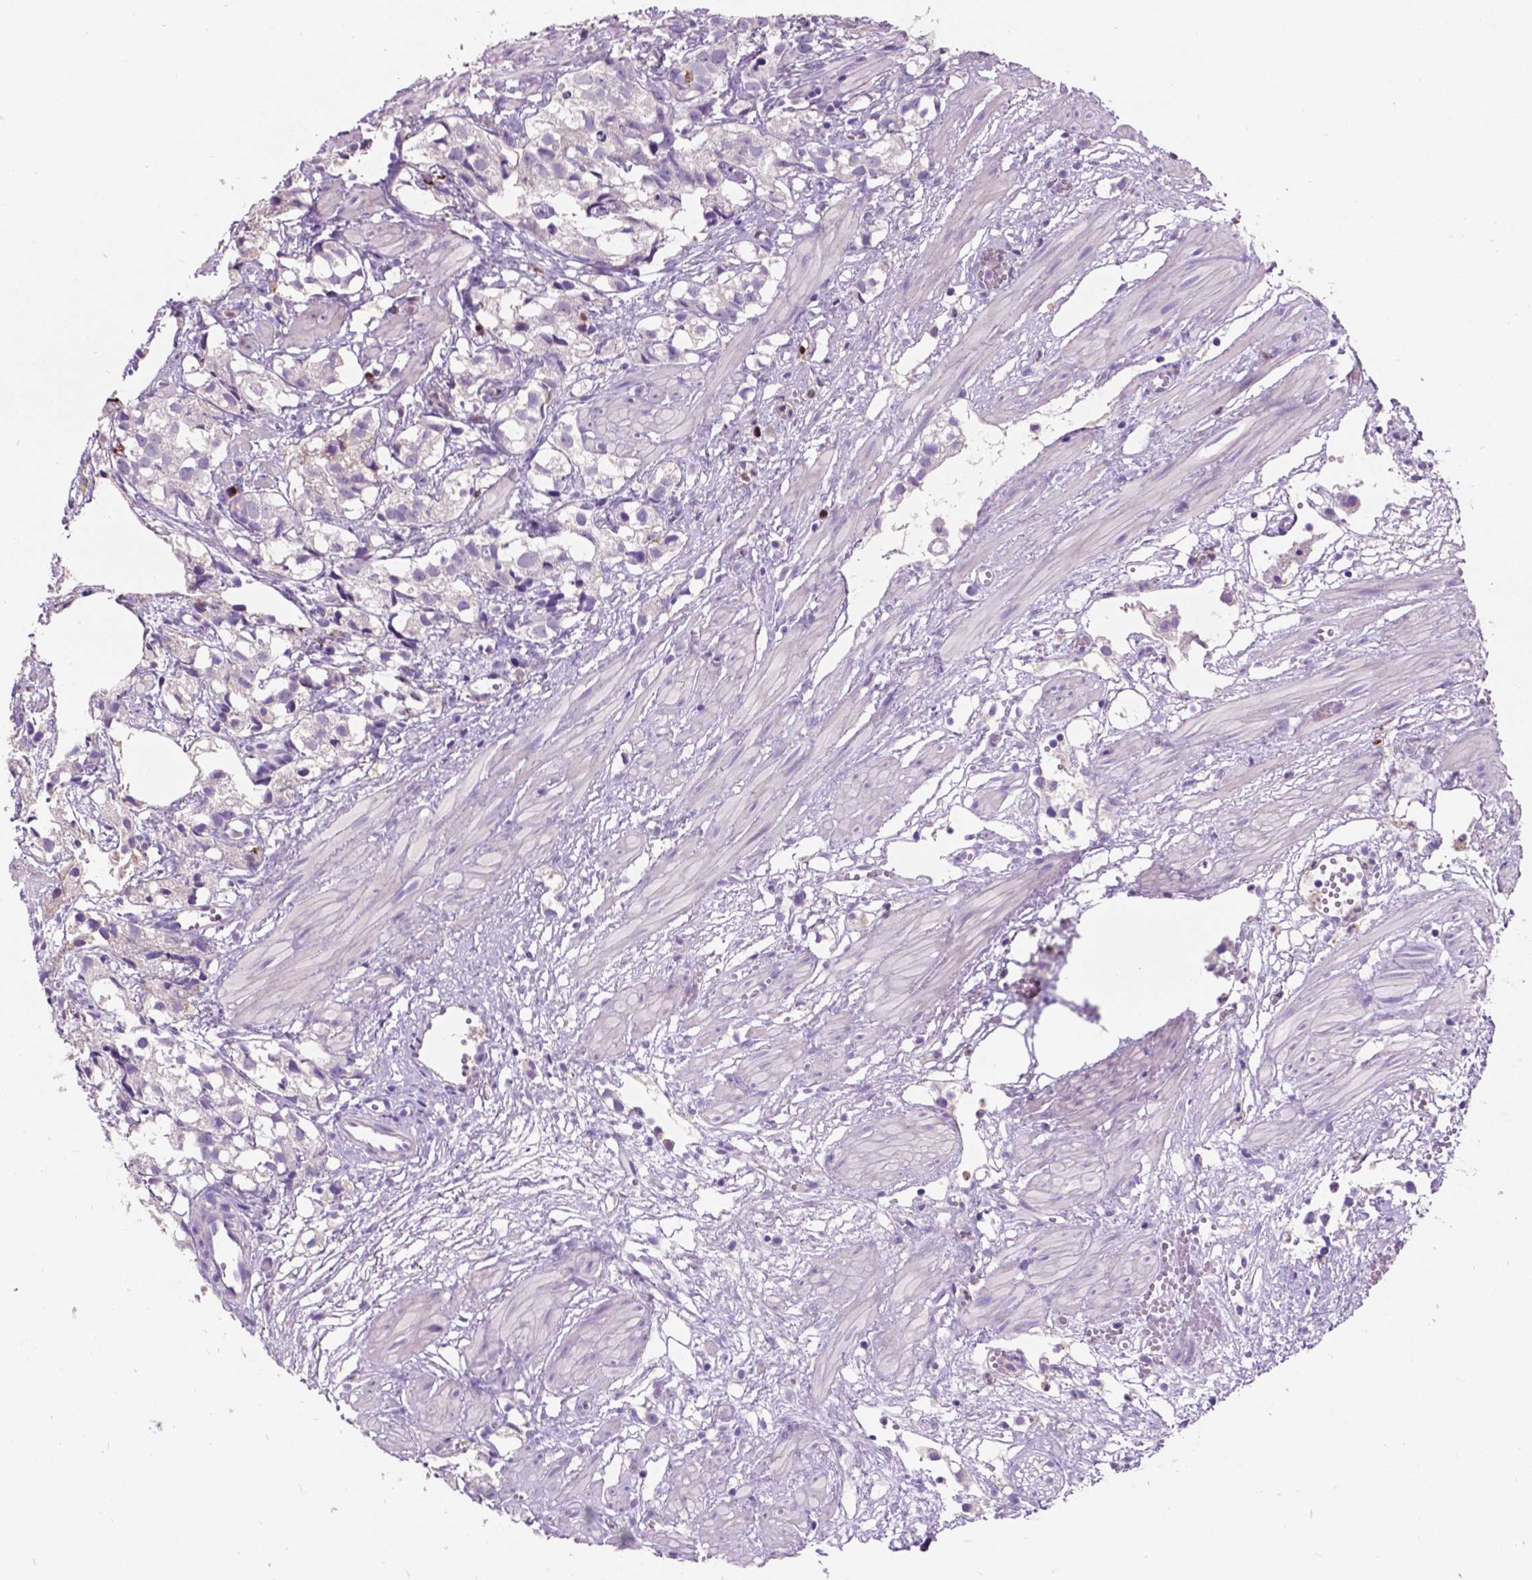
{"staining": {"intensity": "negative", "quantity": "none", "location": "none"}, "tissue": "prostate cancer", "cell_type": "Tumor cells", "image_type": "cancer", "snomed": [{"axis": "morphology", "description": "Adenocarcinoma, High grade"}, {"axis": "topography", "description": "Prostate"}], "caption": "DAB (3,3'-diaminobenzidine) immunohistochemical staining of prostate cancer (adenocarcinoma (high-grade)) displays no significant expression in tumor cells.", "gene": "PLSCR1", "patient": {"sex": "male", "age": 68}}